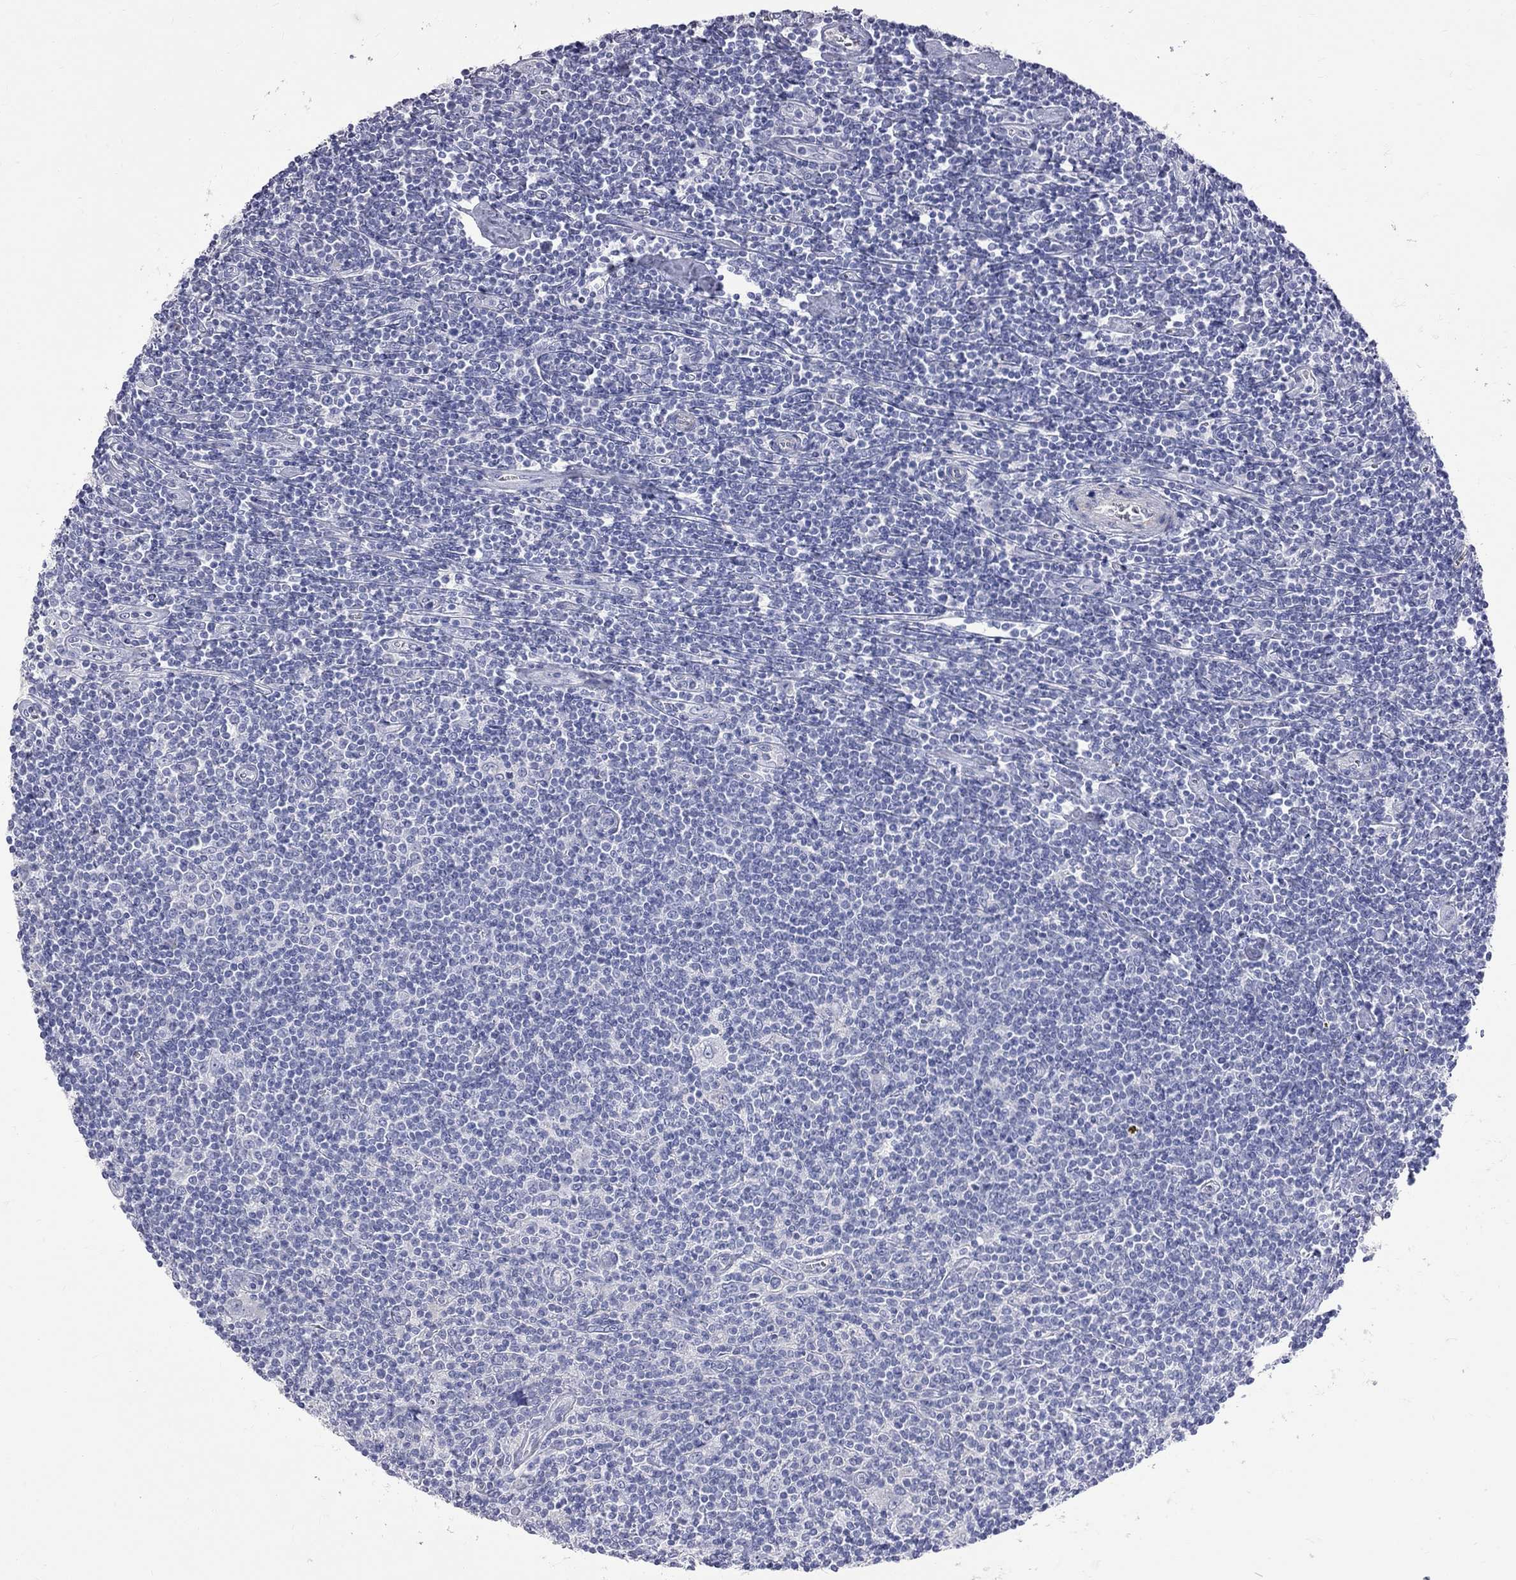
{"staining": {"intensity": "negative", "quantity": "none", "location": "none"}, "tissue": "lymphoma", "cell_type": "Tumor cells", "image_type": "cancer", "snomed": [{"axis": "morphology", "description": "Hodgkin's disease, NOS"}, {"axis": "topography", "description": "Lymph node"}], "caption": "Lymphoma was stained to show a protein in brown. There is no significant expression in tumor cells. (Stains: DAB (3,3'-diaminobenzidine) immunohistochemistry with hematoxylin counter stain, Microscopy: brightfield microscopy at high magnification).", "gene": "KCND2", "patient": {"sex": "male", "age": 40}}